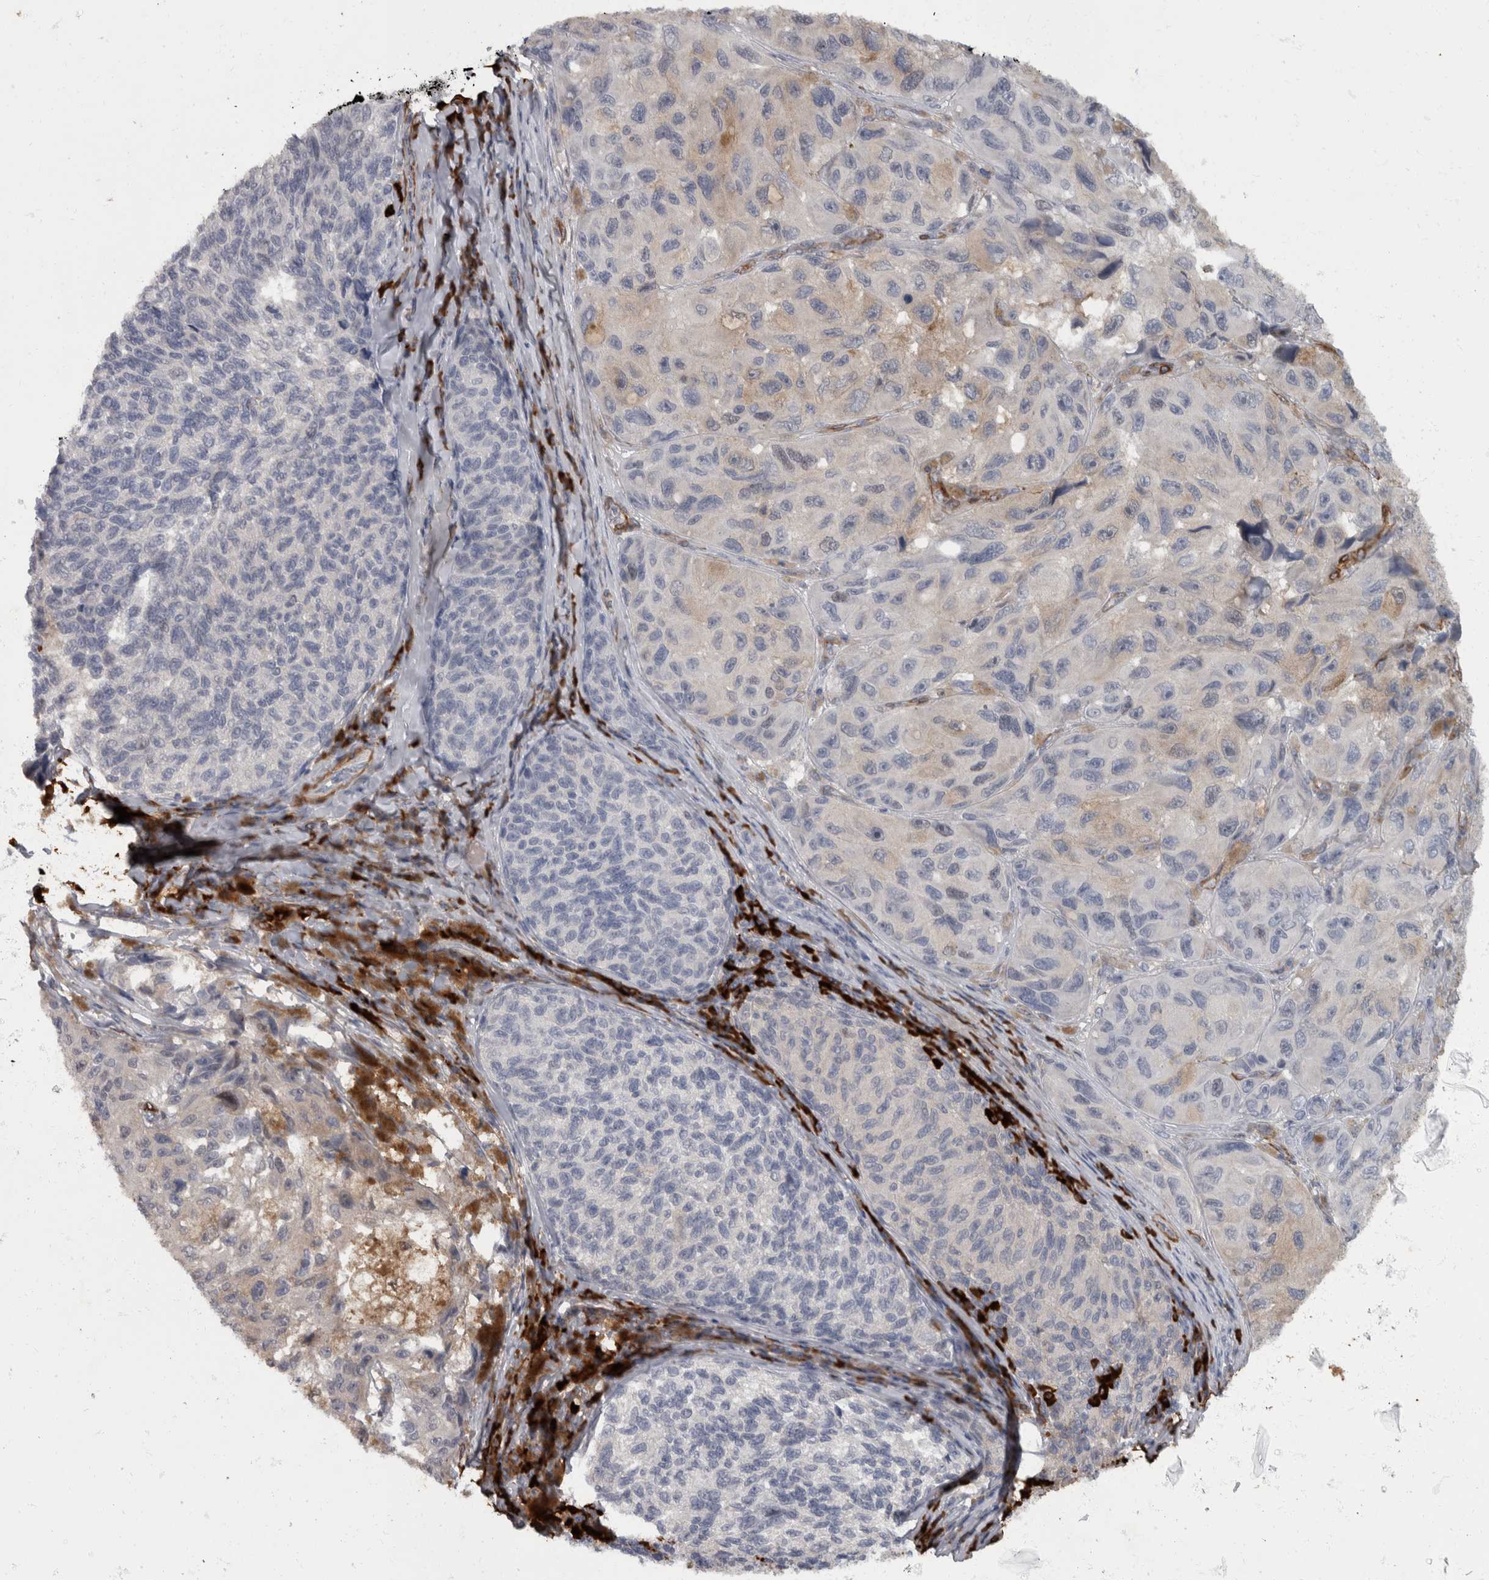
{"staining": {"intensity": "negative", "quantity": "none", "location": "none"}, "tissue": "melanoma", "cell_type": "Tumor cells", "image_type": "cancer", "snomed": [{"axis": "morphology", "description": "Malignant melanoma, NOS"}, {"axis": "topography", "description": "Skin"}], "caption": "Image shows no significant protein positivity in tumor cells of malignant melanoma.", "gene": "MASTL", "patient": {"sex": "female", "age": 73}}